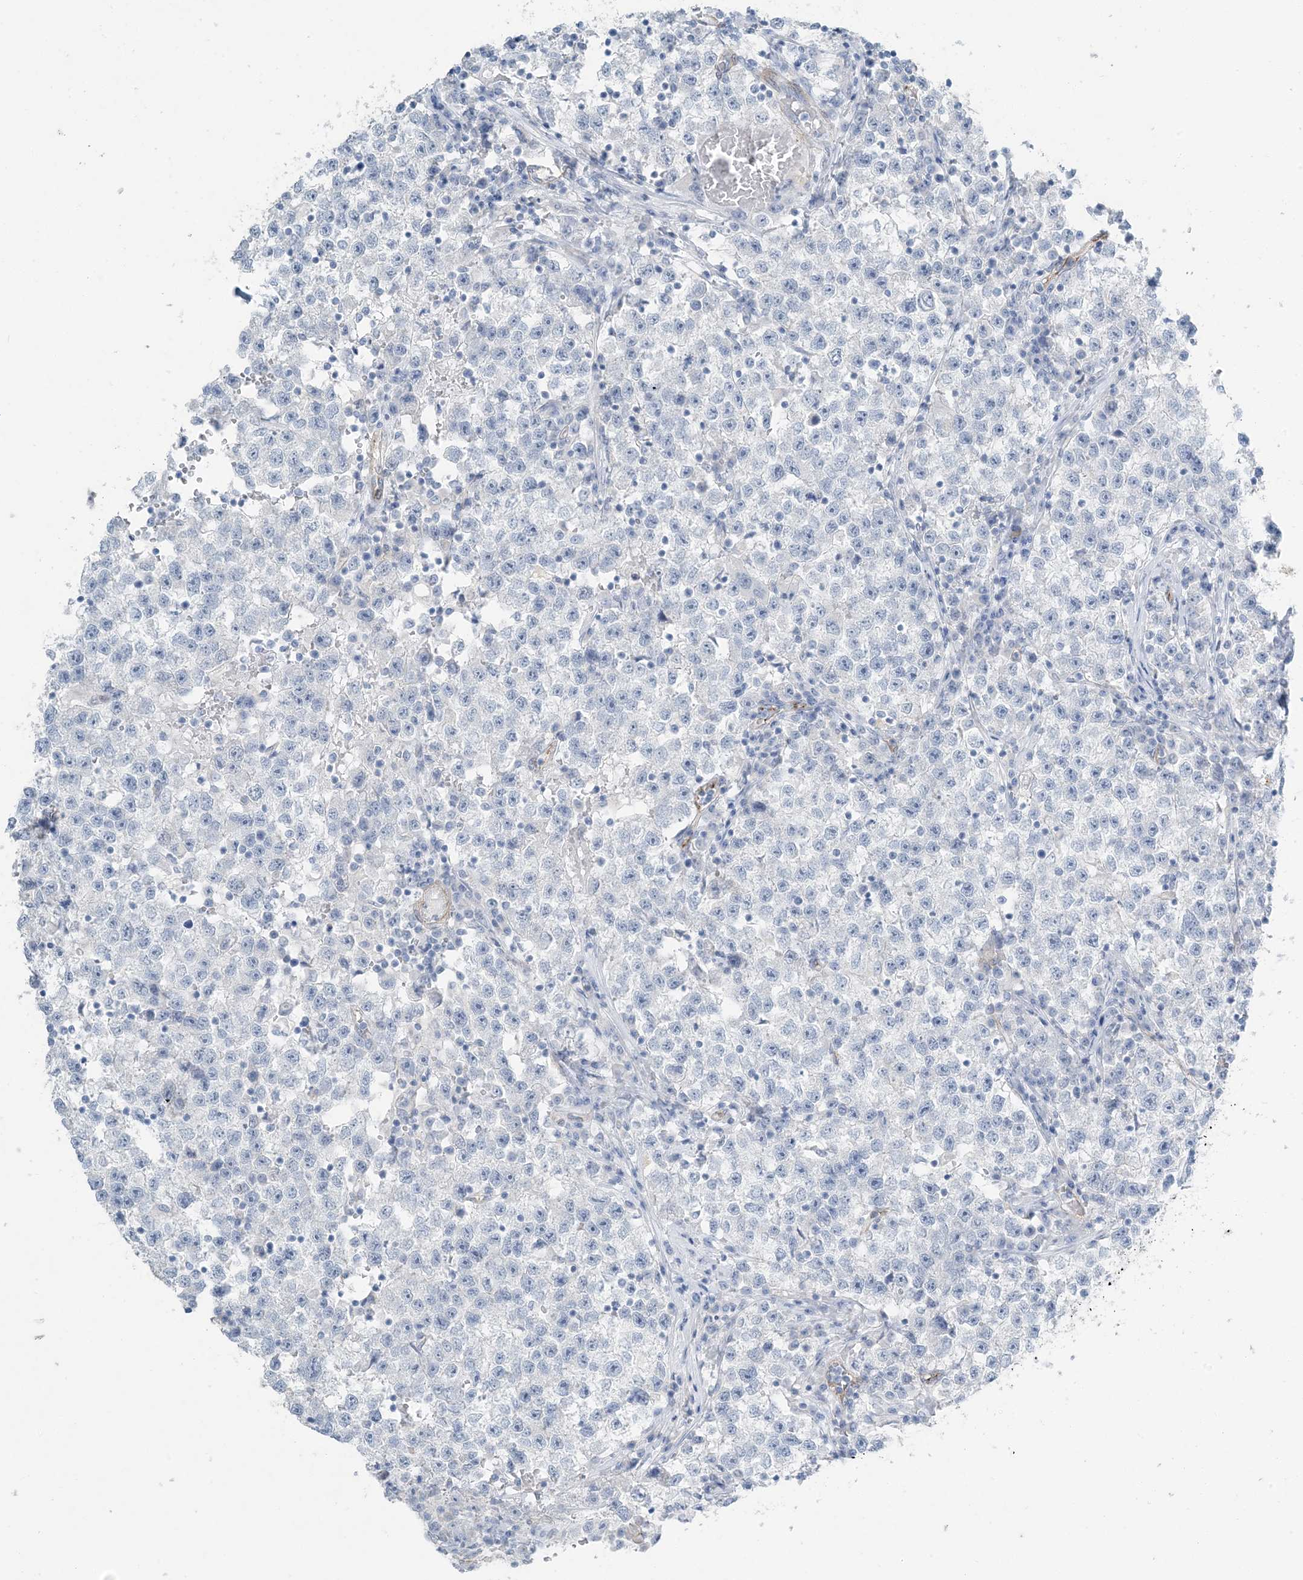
{"staining": {"intensity": "negative", "quantity": "none", "location": "none"}, "tissue": "testis cancer", "cell_type": "Tumor cells", "image_type": "cancer", "snomed": [{"axis": "morphology", "description": "Seminoma, NOS"}, {"axis": "topography", "description": "Testis"}], "caption": "Immunohistochemistry (IHC) of testis cancer (seminoma) shows no staining in tumor cells.", "gene": "PGM5", "patient": {"sex": "male", "age": 22}}